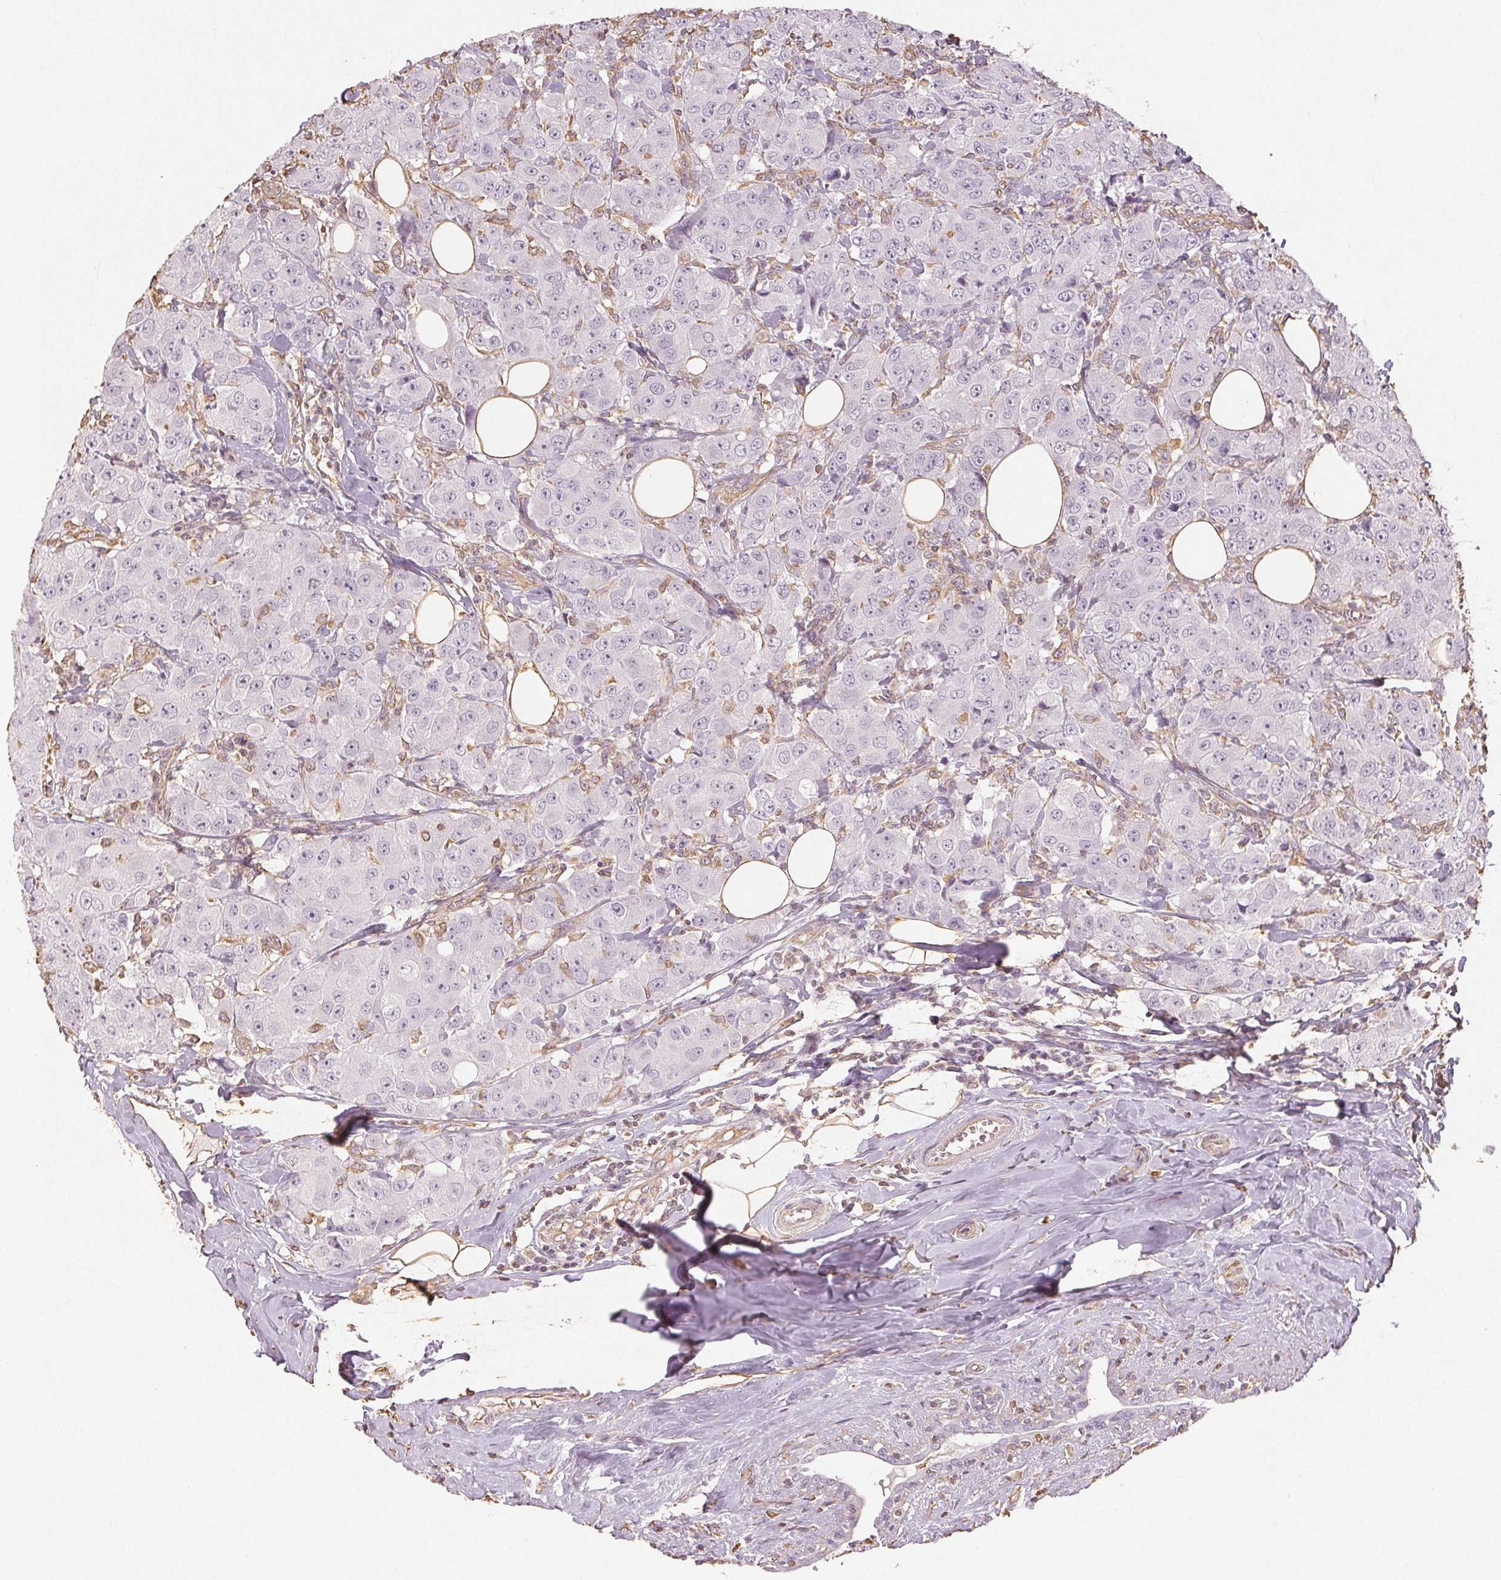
{"staining": {"intensity": "negative", "quantity": "none", "location": "none"}, "tissue": "breast cancer", "cell_type": "Tumor cells", "image_type": "cancer", "snomed": [{"axis": "morphology", "description": "Normal tissue, NOS"}, {"axis": "morphology", "description": "Duct carcinoma"}, {"axis": "topography", "description": "Breast"}], "caption": "DAB (3,3'-diaminobenzidine) immunohistochemical staining of breast cancer reveals no significant staining in tumor cells.", "gene": "COL7A1", "patient": {"sex": "female", "age": 43}}